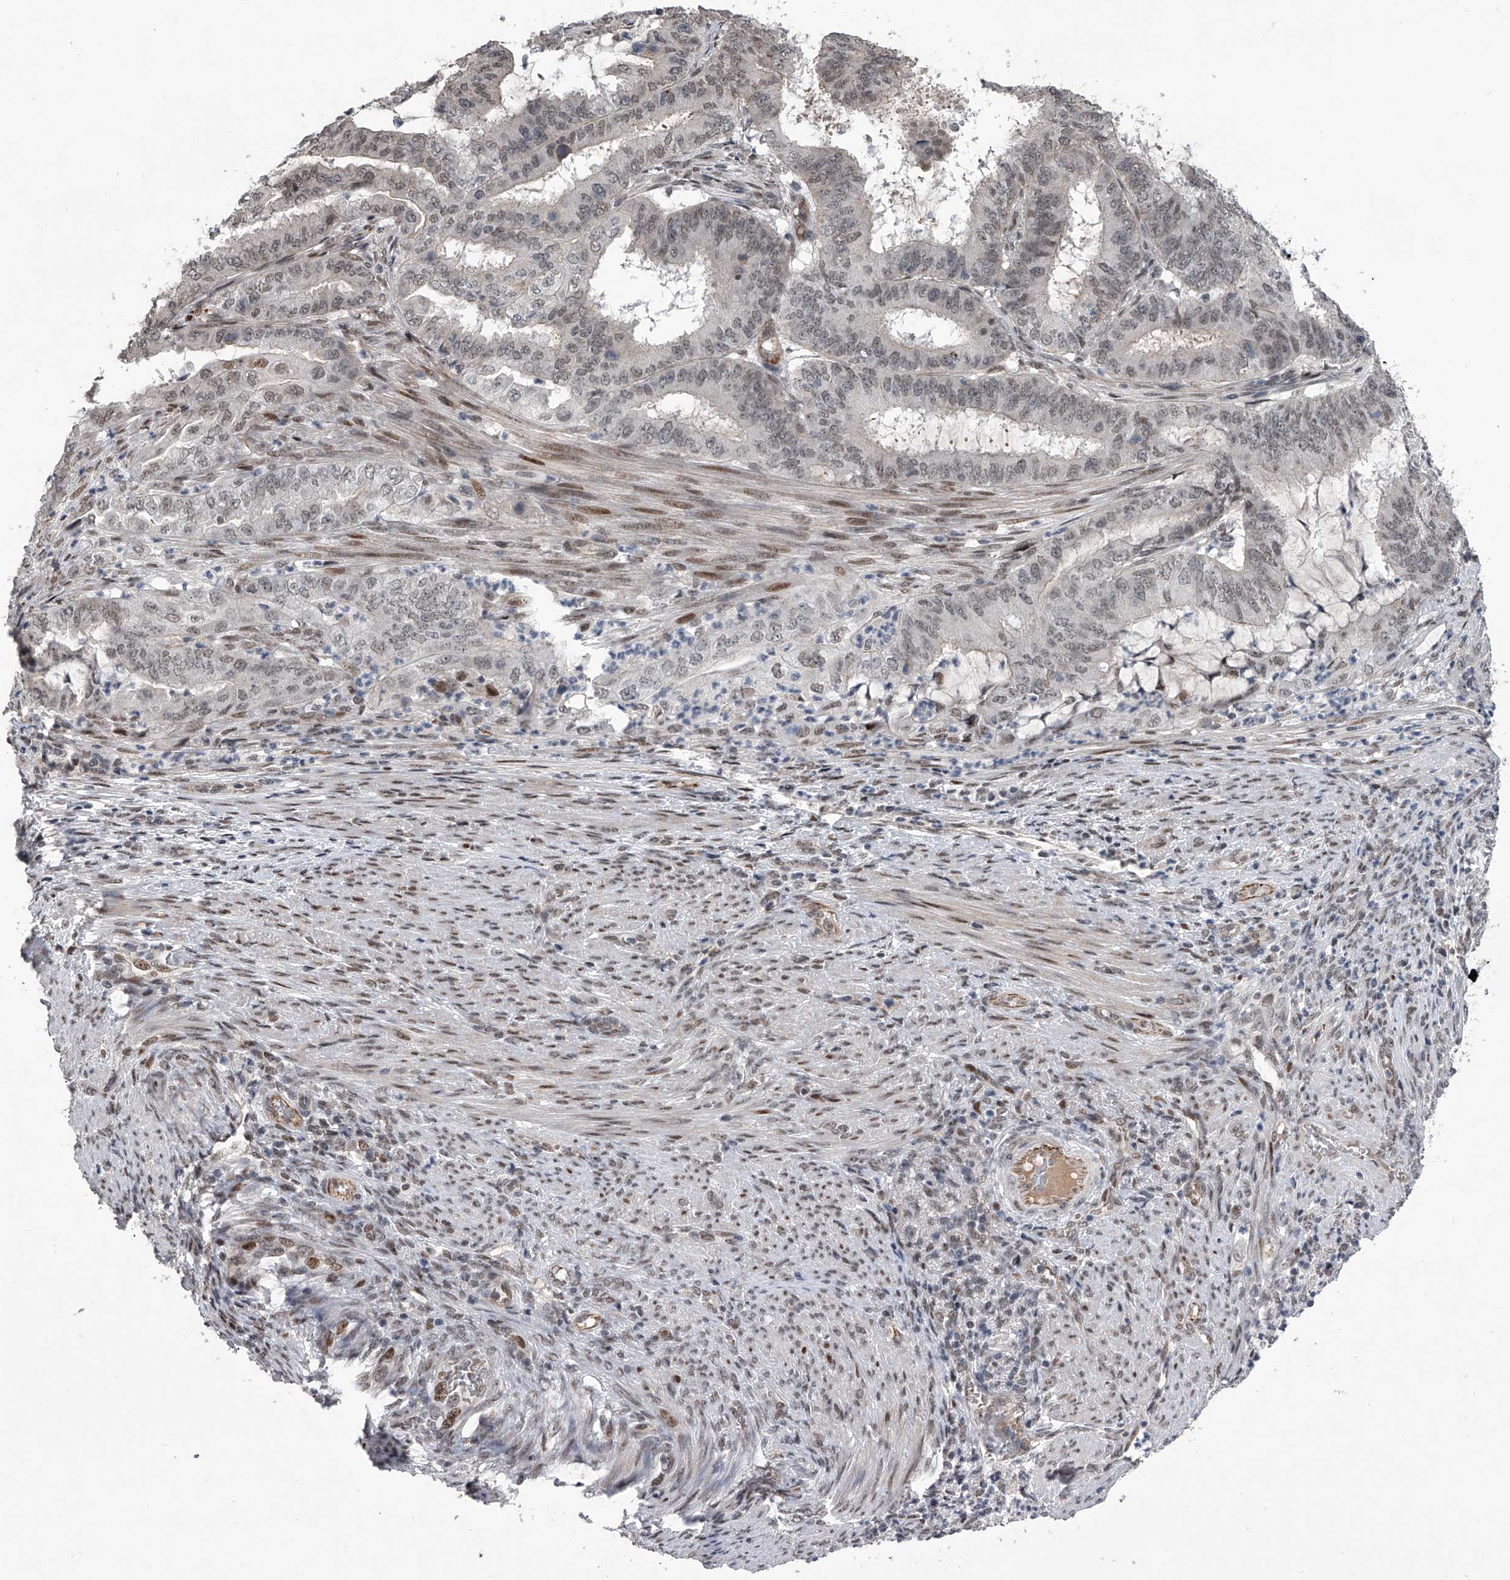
{"staining": {"intensity": "negative", "quantity": "none", "location": "none"}, "tissue": "endometrial cancer", "cell_type": "Tumor cells", "image_type": "cancer", "snomed": [{"axis": "morphology", "description": "Adenocarcinoma, NOS"}, {"axis": "topography", "description": "Endometrium"}], "caption": "Tumor cells are negative for brown protein staining in adenocarcinoma (endometrial). (IHC, brightfield microscopy, high magnification).", "gene": "ZNF426", "patient": {"sex": "female", "age": 51}}